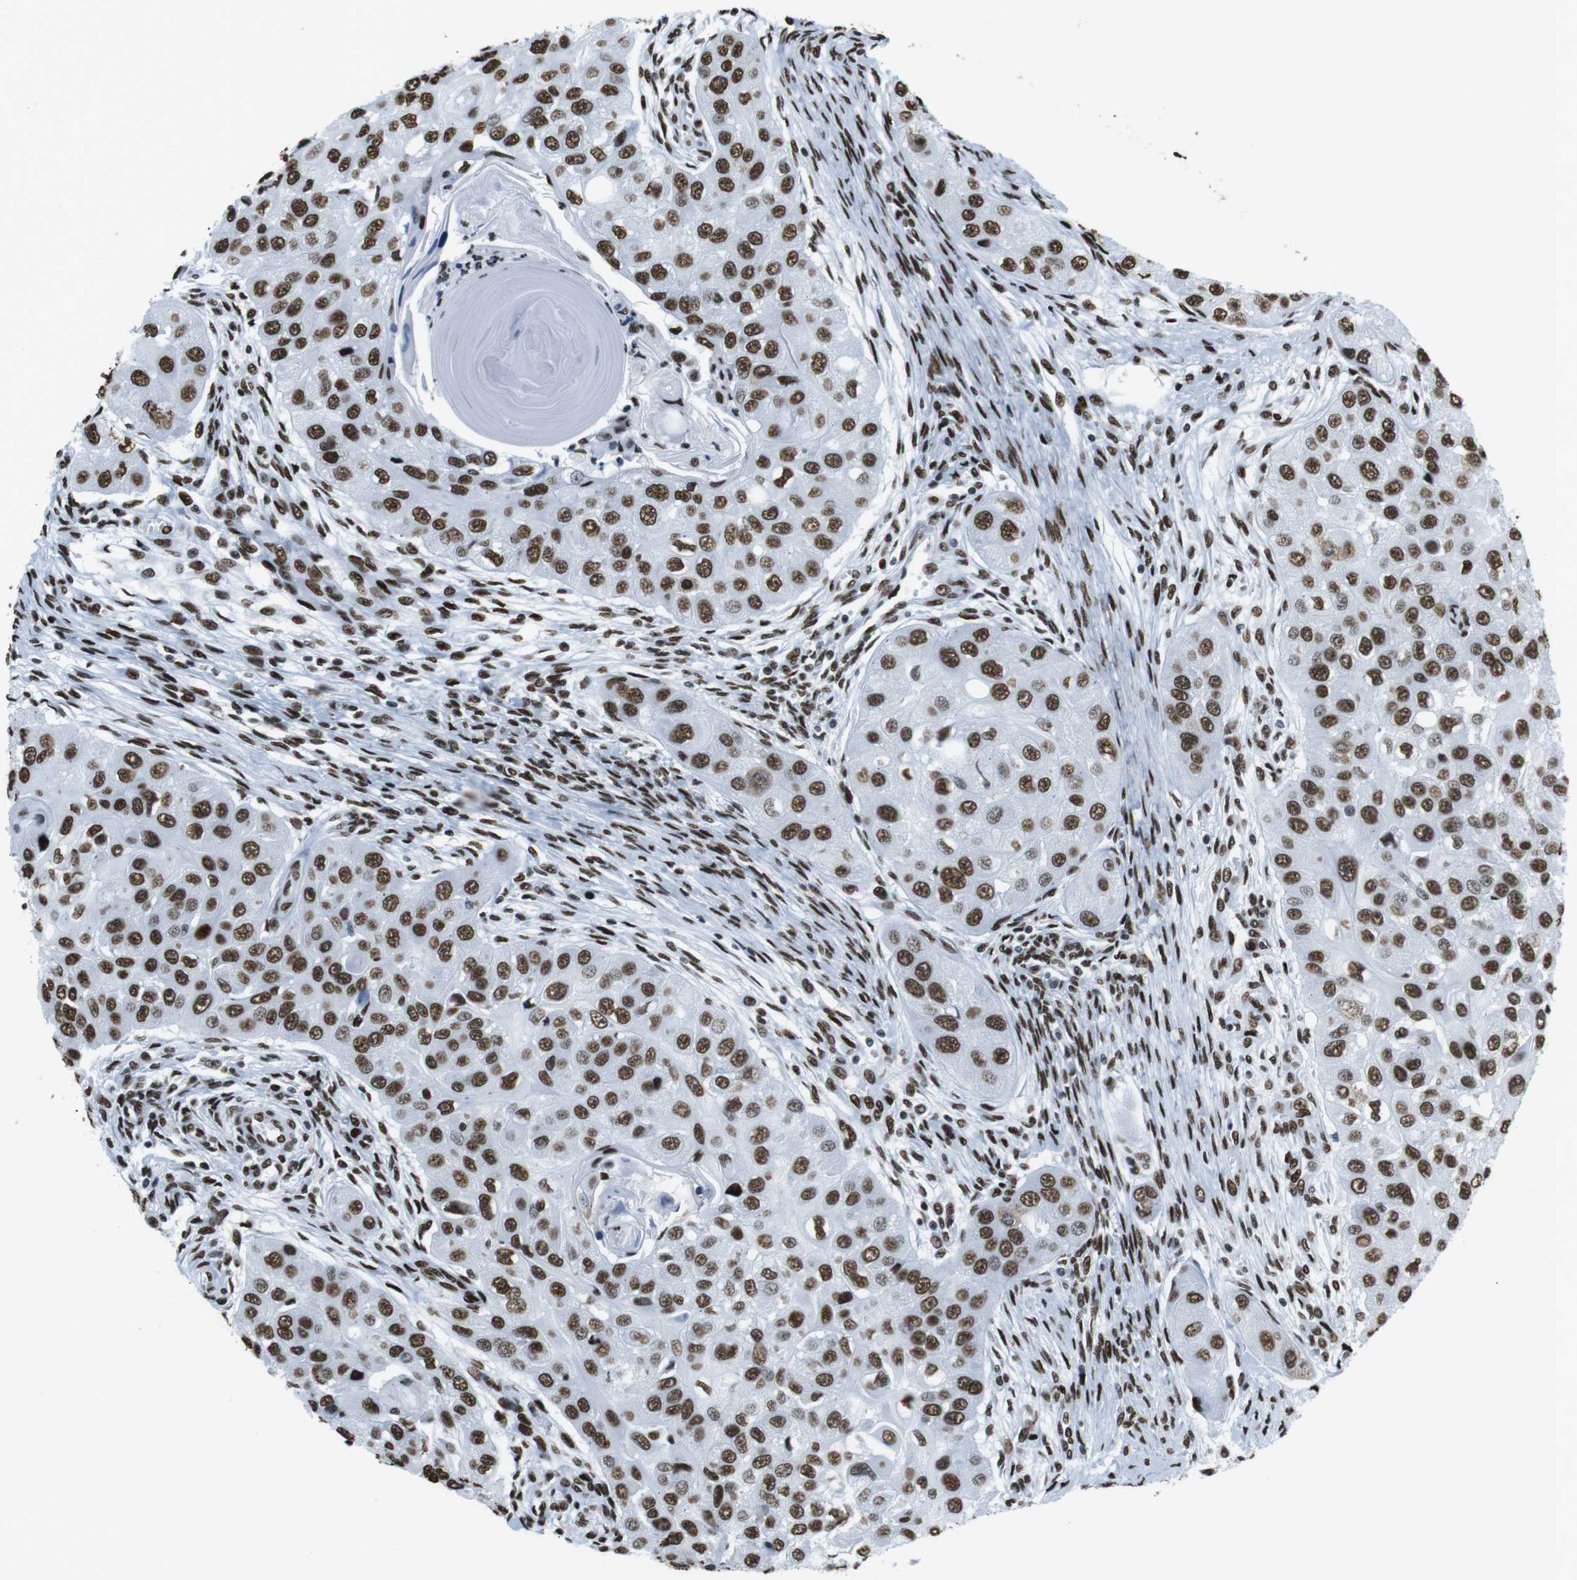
{"staining": {"intensity": "strong", "quantity": ">75%", "location": "nuclear"}, "tissue": "head and neck cancer", "cell_type": "Tumor cells", "image_type": "cancer", "snomed": [{"axis": "morphology", "description": "Normal tissue, NOS"}, {"axis": "morphology", "description": "Squamous cell carcinoma, NOS"}, {"axis": "topography", "description": "Skeletal muscle"}, {"axis": "topography", "description": "Head-Neck"}], "caption": "Head and neck cancer stained for a protein (brown) reveals strong nuclear positive staining in approximately >75% of tumor cells.", "gene": "CITED2", "patient": {"sex": "male", "age": 51}}